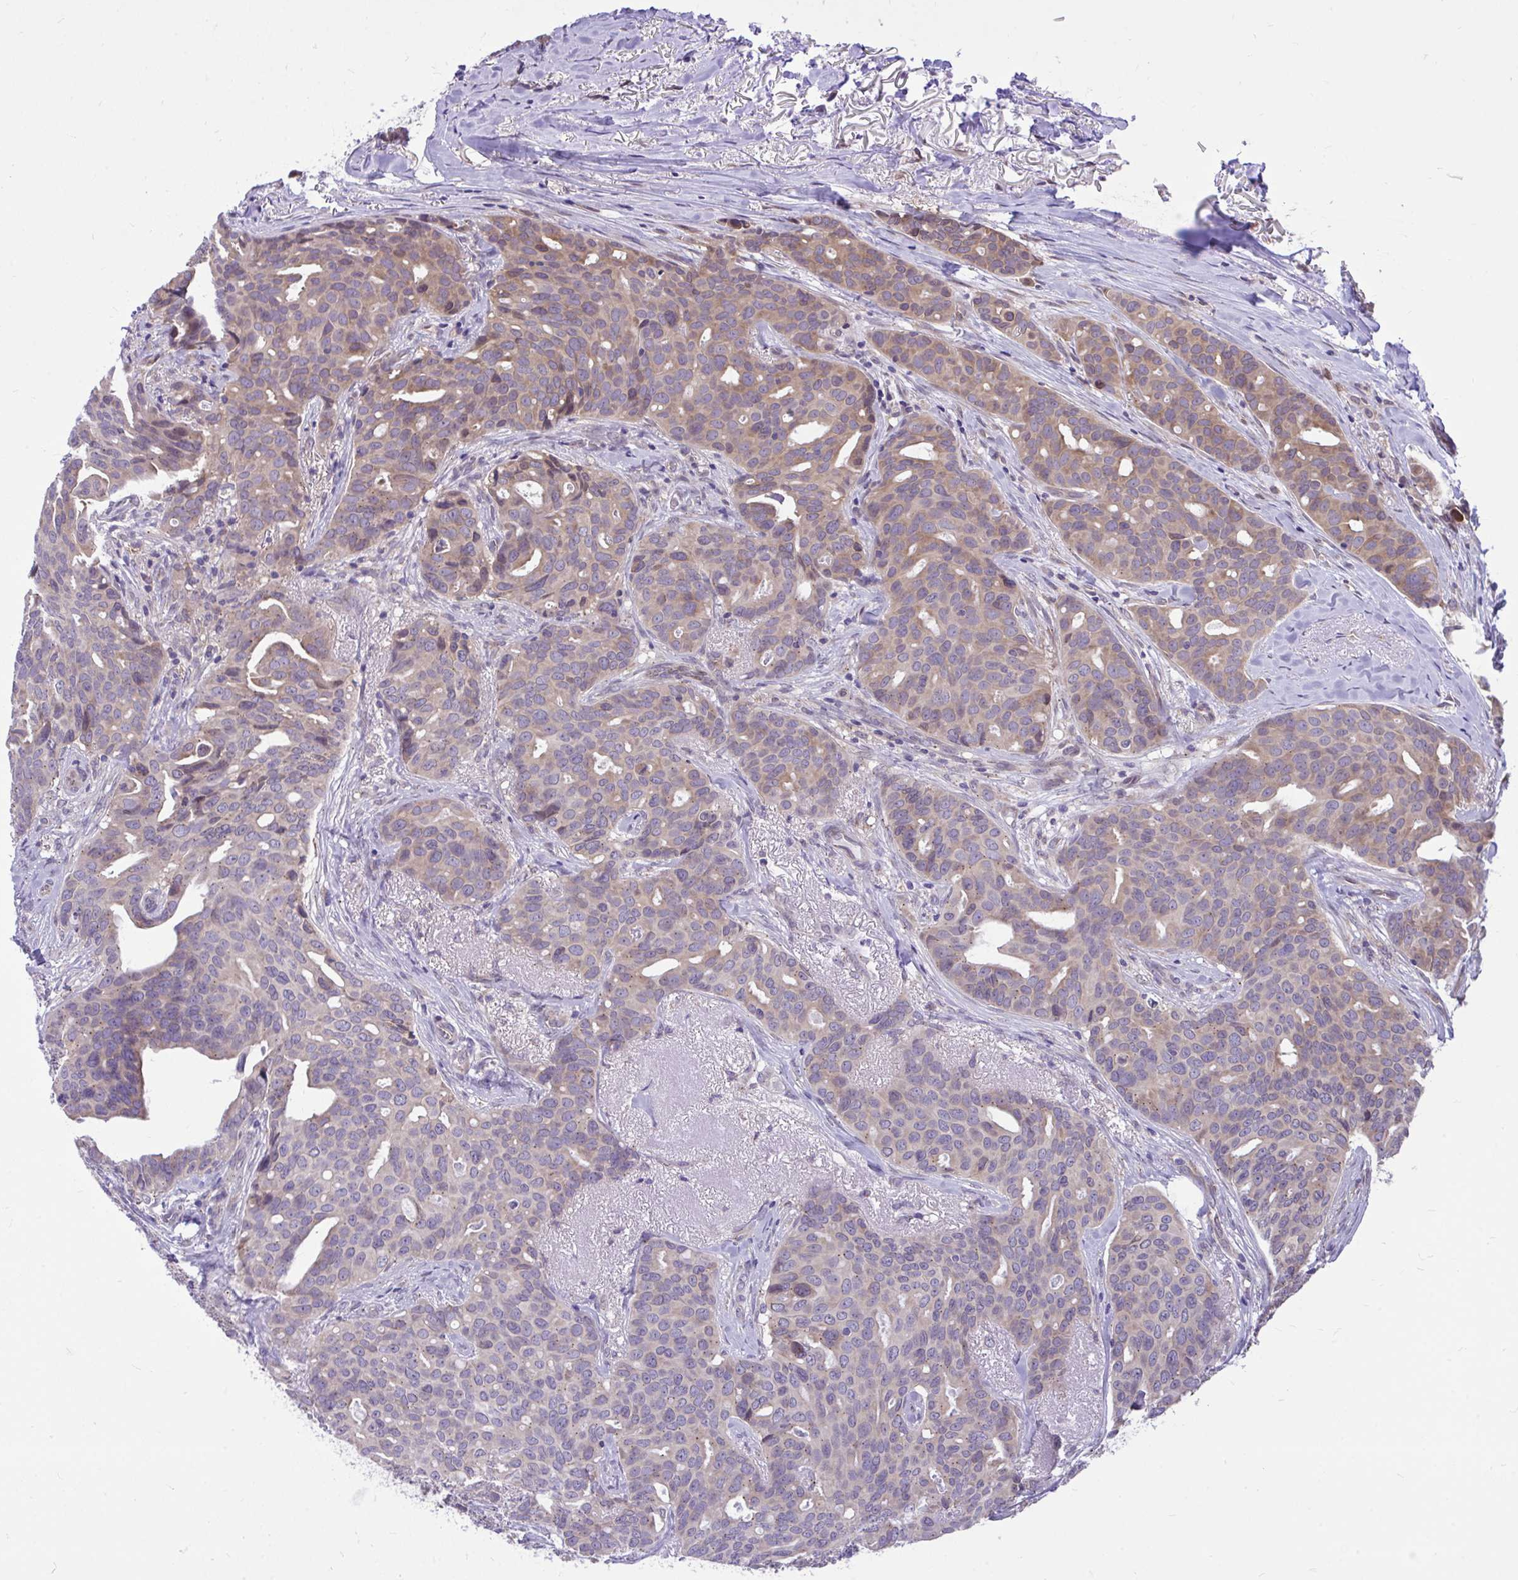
{"staining": {"intensity": "weak", "quantity": "25%-75%", "location": "cytoplasmic/membranous"}, "tissue": "breast cancer", "cell_type": "Tumor cells", "image_type": "cancer", "snomed": [{"axis": "morphology", "description": "Duct carcinoma"}, {"axis": "topography", "description": "Breast"}], "caption": "DAB immunohistochemical staining of breast cancer (intraductal carcinoma) reveals weak cytoplasmic/membranous protein positivity in about 25%-75% of tumor cells.", "gene": "CEACAM18", "patient": {"sex": "female", "age": 54}}